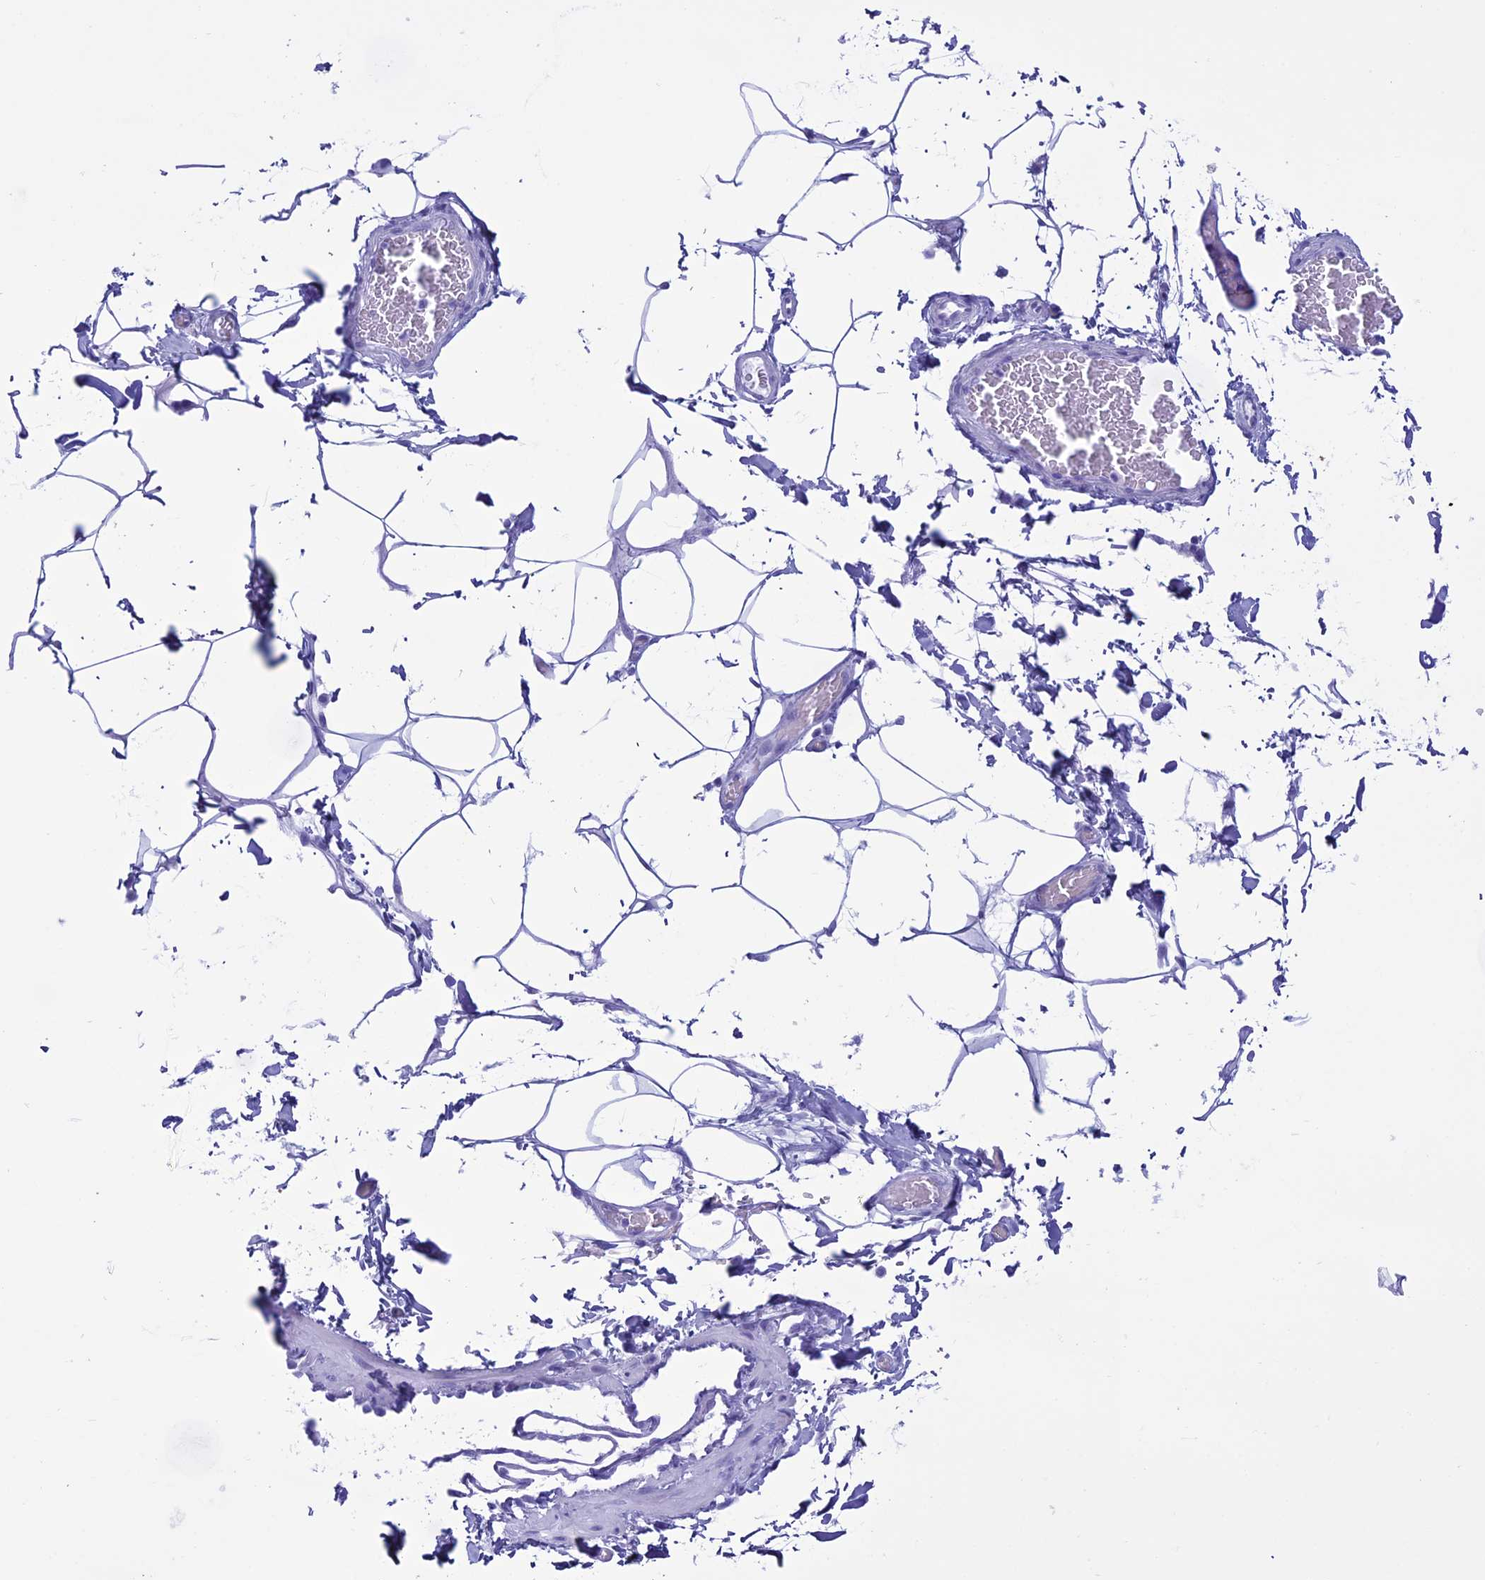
{"staining": {"intensity": "negative", "quantity": "none", "location": "none"}, "tissue": "adipose tissue", "cell_type": "Adipocytes", "image_type": "normal", "snomed": [{"axis": "morphology", "description": "Normal tissue, NOS"}, {"axis": "topography", "description": "Soft tissue"}, {"axis": "topography", "description": "Adipose tissue"}, {"axis": "topography", "description": "Vascular tissue"}, {"axis": "topography", "description": "Peripheral nerve tissue"}], "caption": "Adipocytes are negative for brown protein staining in benign adipose tissue. Brightfield microscopy of IHC stained with DAB (3,3'-diaminobenzidine) (brown) and hematoxylin (blue), captured at high magnification.", "gene": "MZB1", "patient": {"sex": "male", "age": 46}}